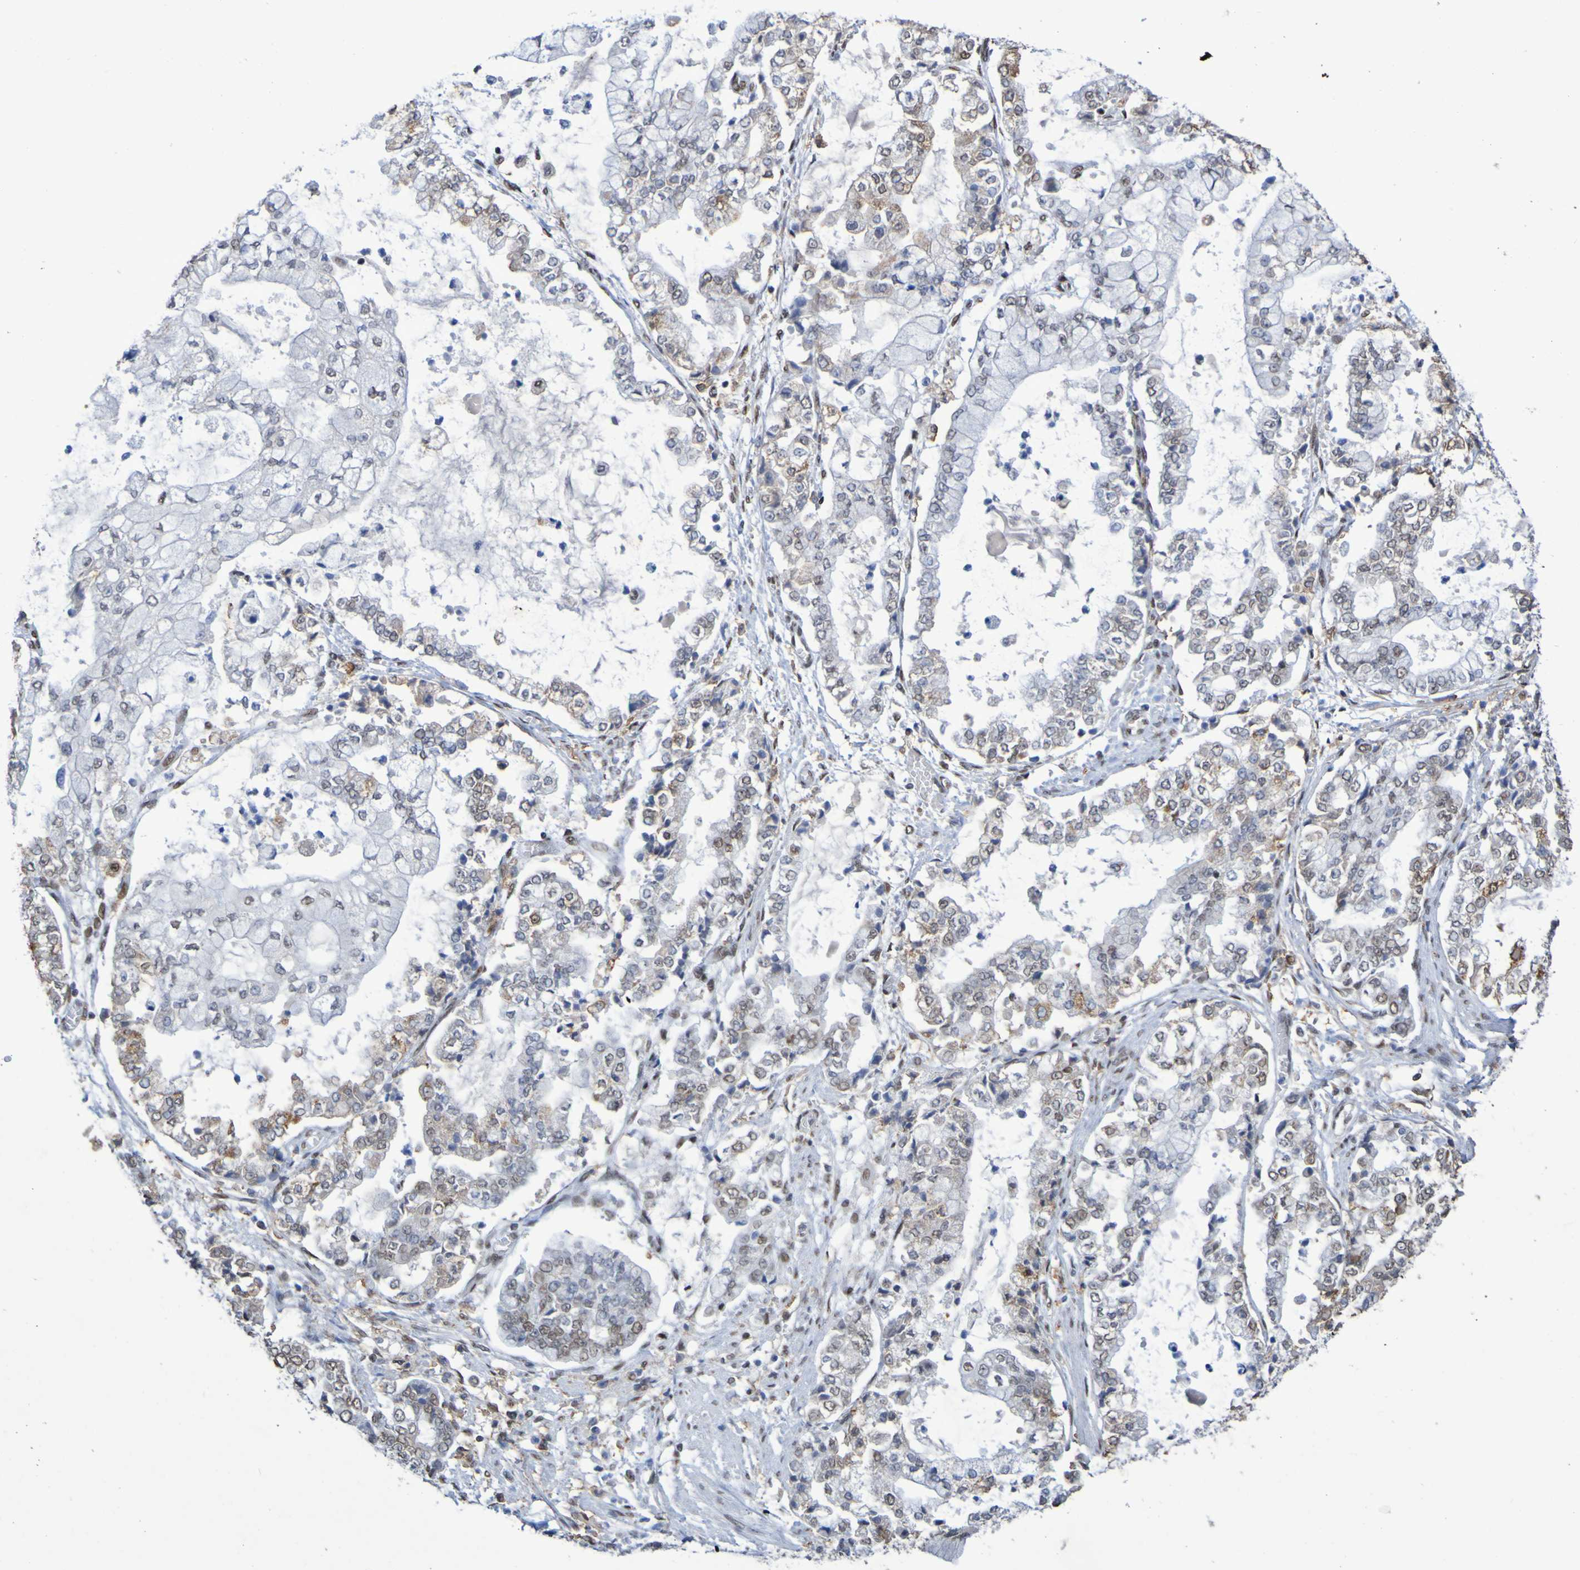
{"staining": {"intensity": "moderate", "quantity": "25%-75%", "location": "nuclear"}, "tissue": "stomach cancer", "cell_type": "Tumor cells", "image_type": "cancer", "snomed": [{"axis": "morphology", "description": "Adenocarcinoma, NOS"}, {"axis": "topography", "description": "Stomach"}], "caption": "IHC histopathology image of stomach adenocarcinoma stained for a protein (brown), which displays medium levels of moderate nuclear expression in approximately 25%-75% of tumor cells.", "gene": "MRTFB", "patient": {"sex": "male", "age": 76}}